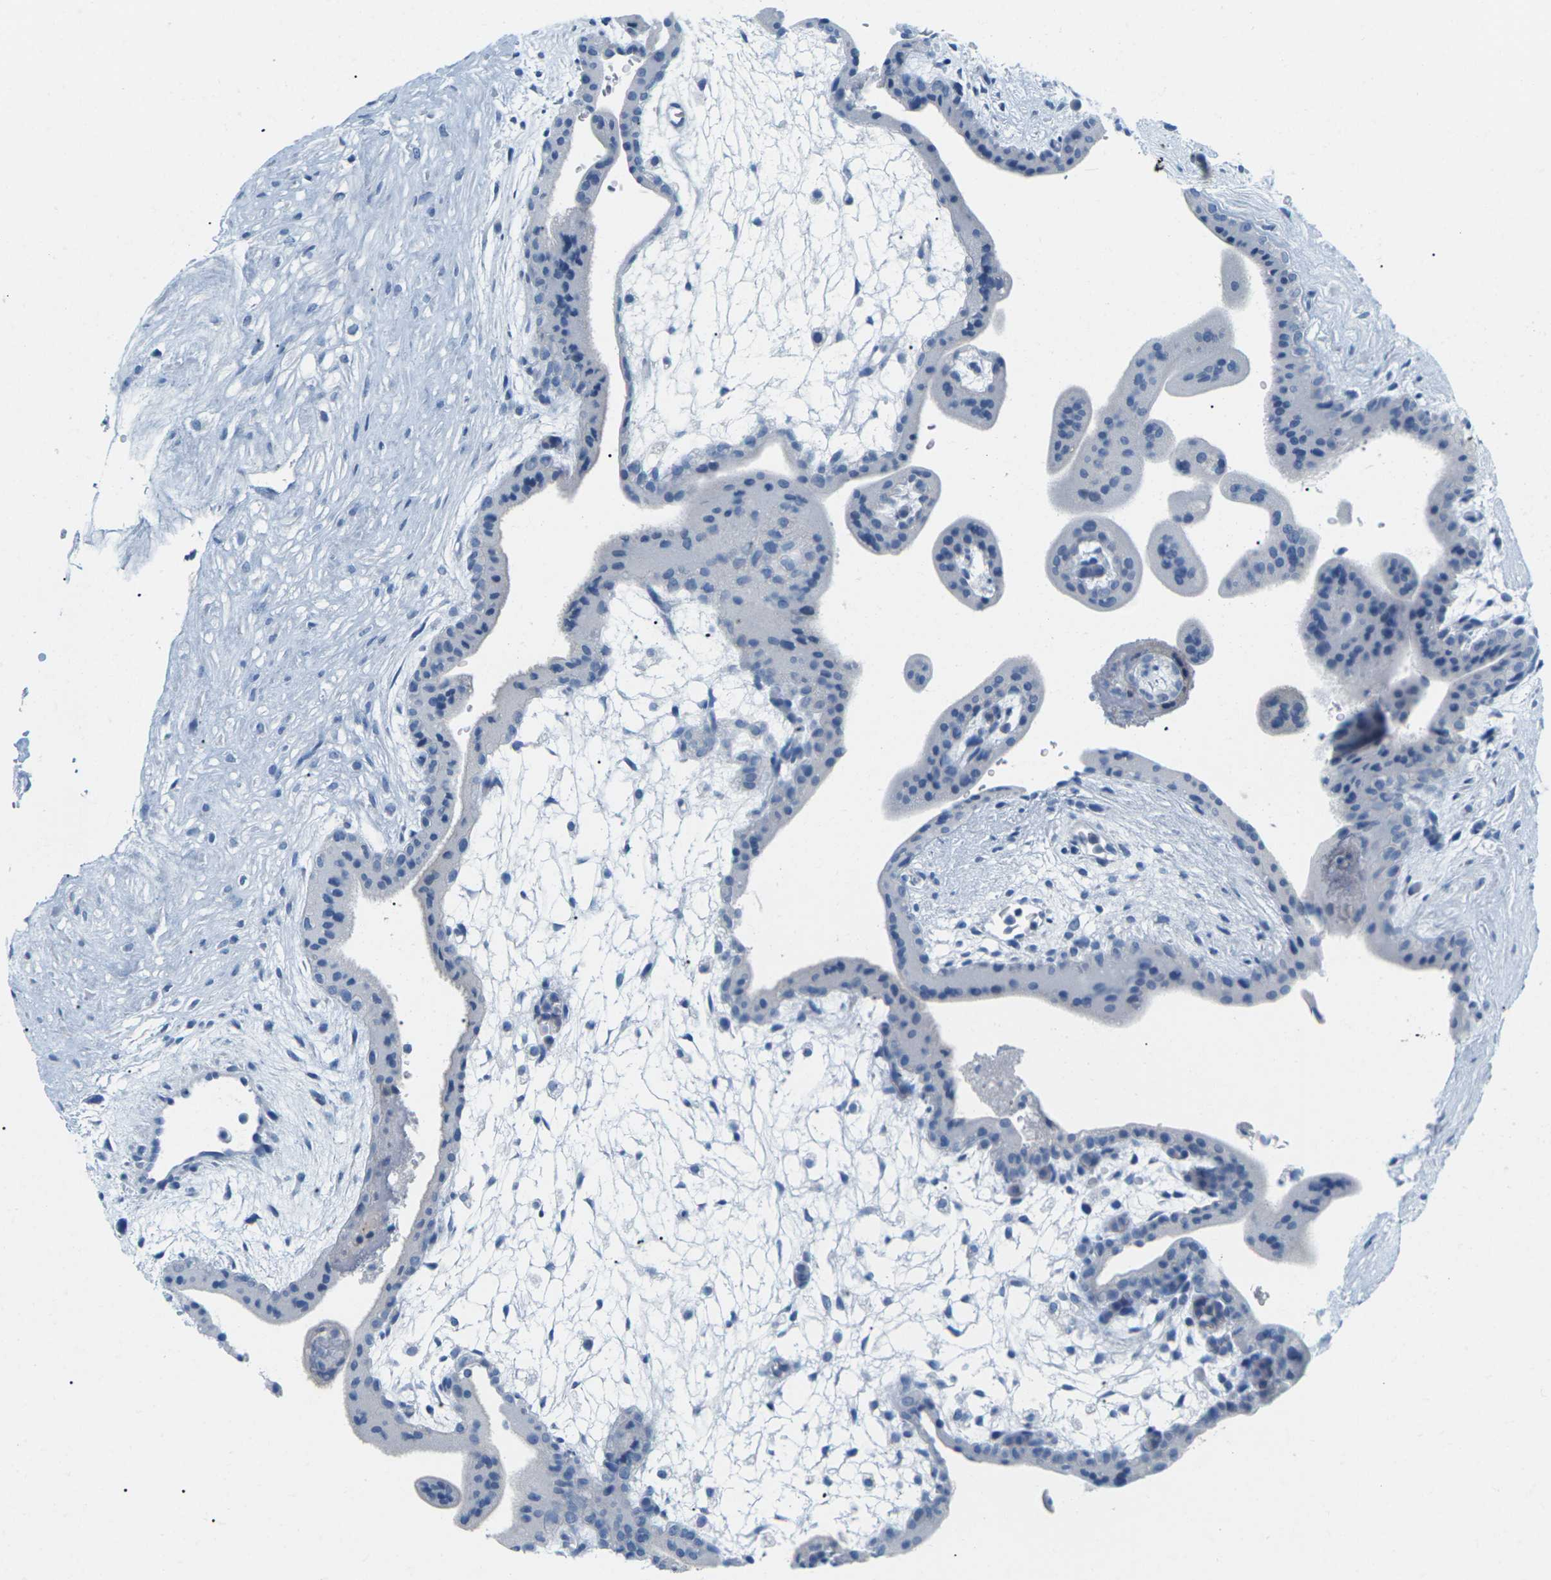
{"staining": {"intensity": "negative", "quantity": "none", "location": "none"}, "tissue": "placenta", "cell_type": "Decidual cells", "image_type": "normal", "snomed": [{"axis": "morphology", "description": "Normal tissue, NOS"}, {"axis": "topography", "description": "Placenta"}], "caption": "Decidual cells show no significant protein staining in normal placenta. Nuclei are stained in blue.", "gene": "SLC12A1", "patient": {"sex": "female", "age": 35}}